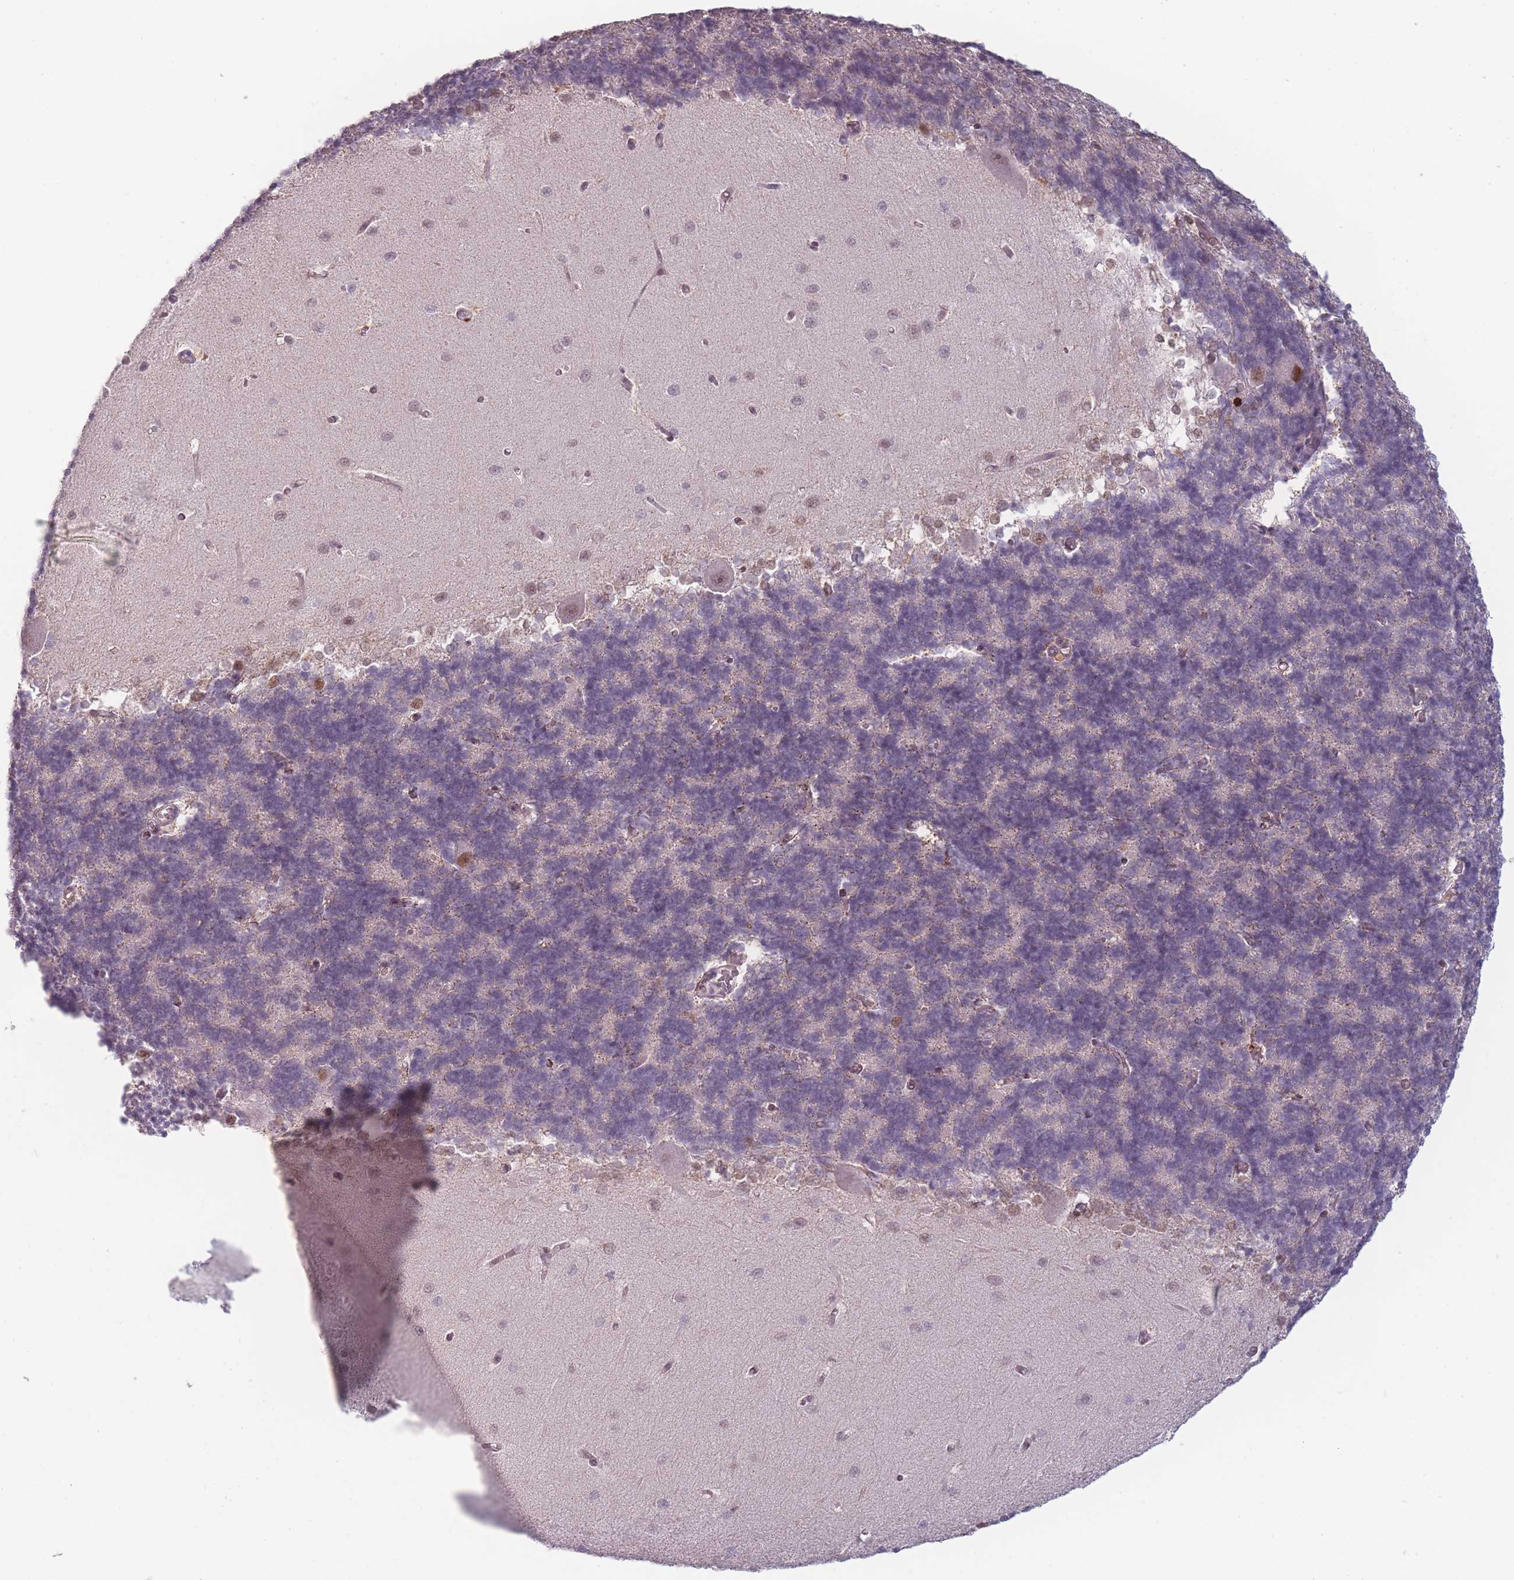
{"staining": {"intensity": "weak", "quantity": "25%-75%", "location": "cytoplasmic/membranous"}, "tissue": "cerebellum", "cell_type": "Cells in granular layer", "image_type": "normal", "snomed": [{"axis": "morphology", "description": "Normal tissue, NOS"}, {"axis": "topography", "description": "Cerebellum"}], "caption": "Protein staining demonstrates weak cytoplasmic/membranous positivity in about 25%-75% of cells in granular layer in unremarkable cerebellum.", "gene": "OR10C1", "patient": {"sex": "male", "age": 37}}